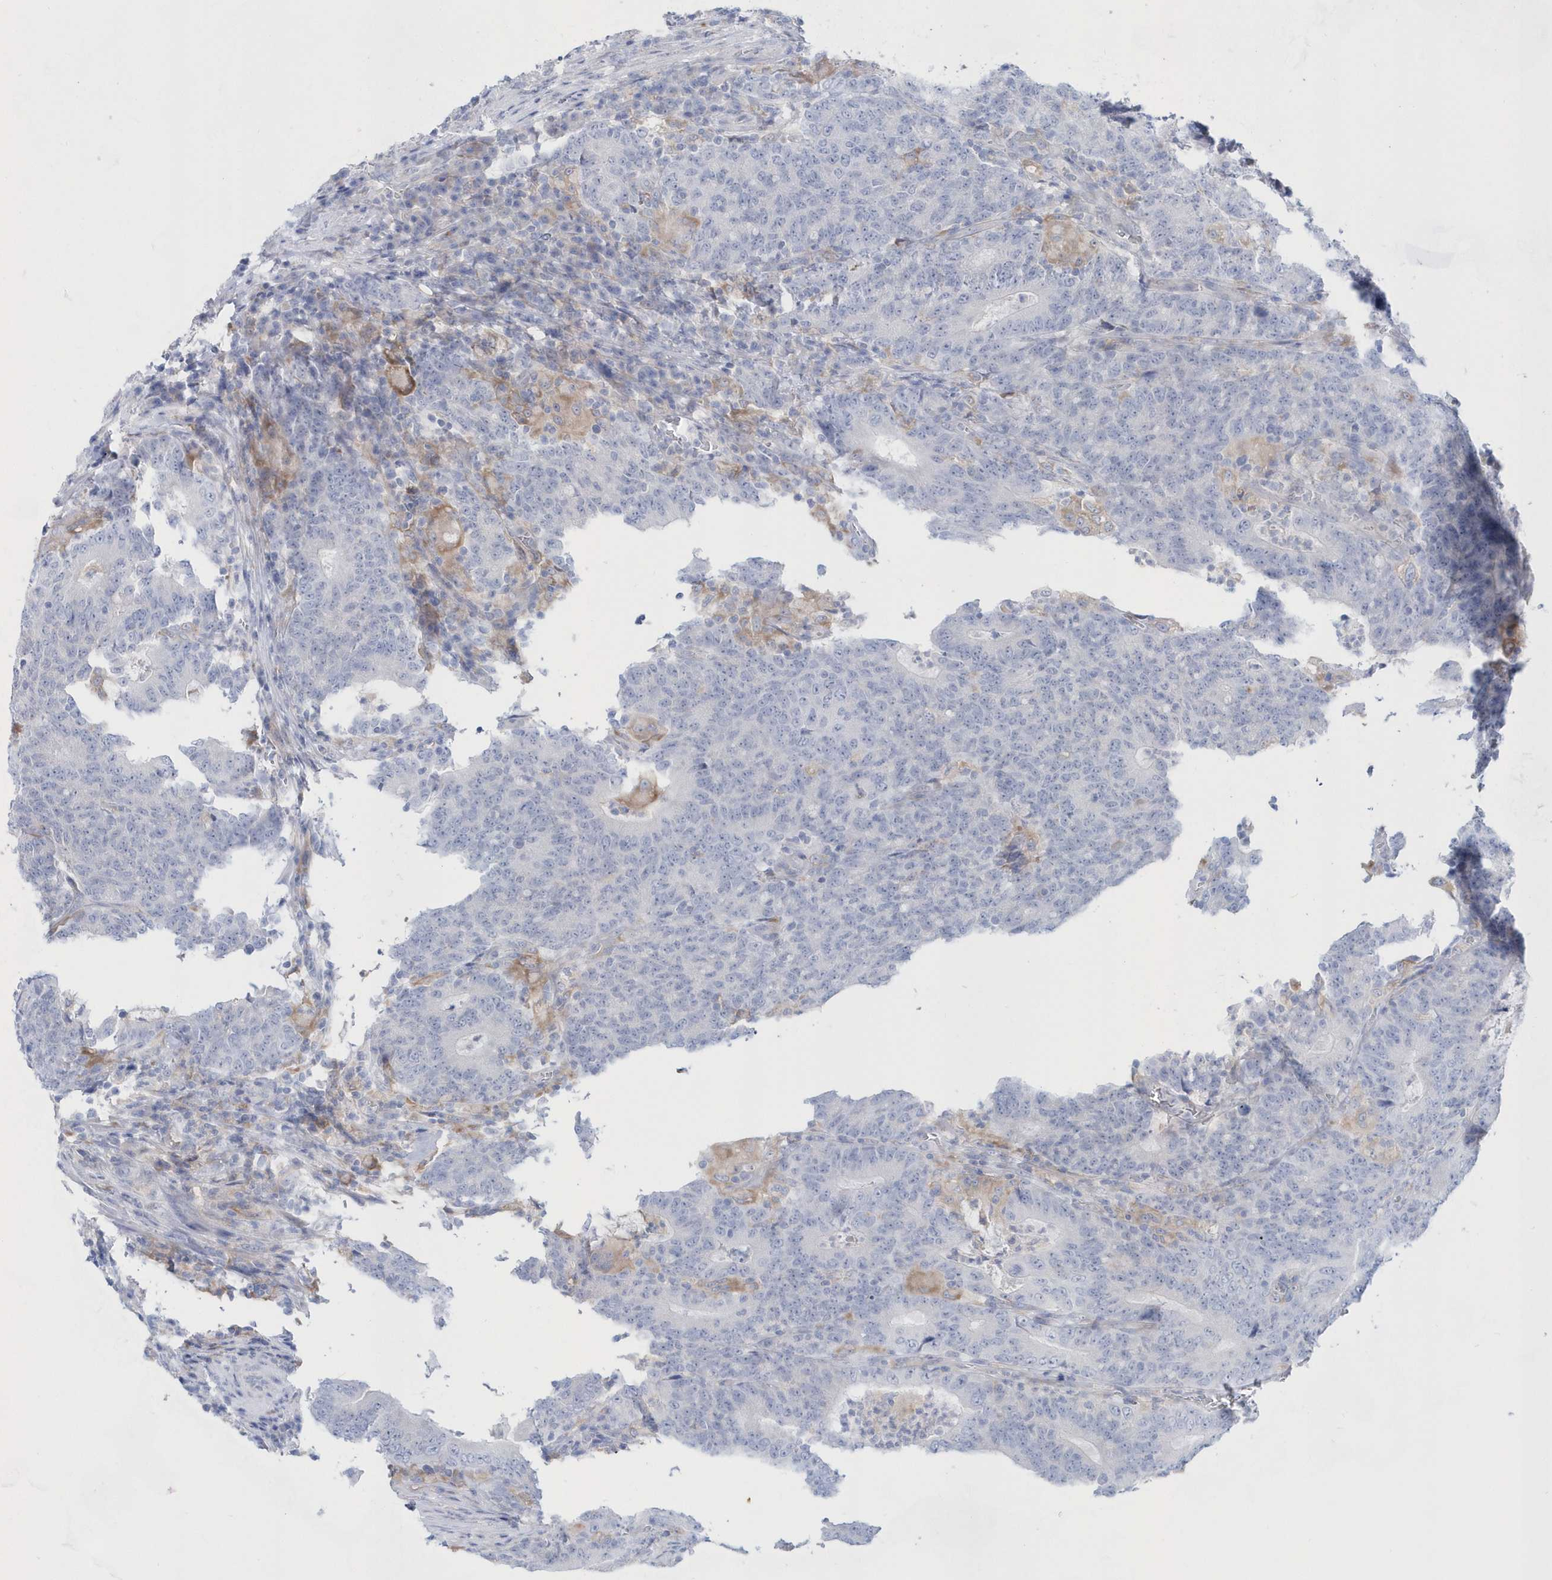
{"staining": {"intensity": "negative", "quantity": "none", "location": "none"}, "tissue": "colorectal cancer", "cell_type": "Tumor cells", "image_type": "cancer", "snomed": [{"axis": "morphology", "description": "Normal tissue, NOS"}, {"axis": "morphology", "description": "Adenocarcinoma, NOS"}, {"axis": "topography", "description": "Colon"}], "caption": "DAB immunohistochemical staining of colorectal cancer (adenocarcinoma) shows no significant positivity in tumor cells.", "gene": "BDH2", "patient": {"sex": "female", "age": 75}}